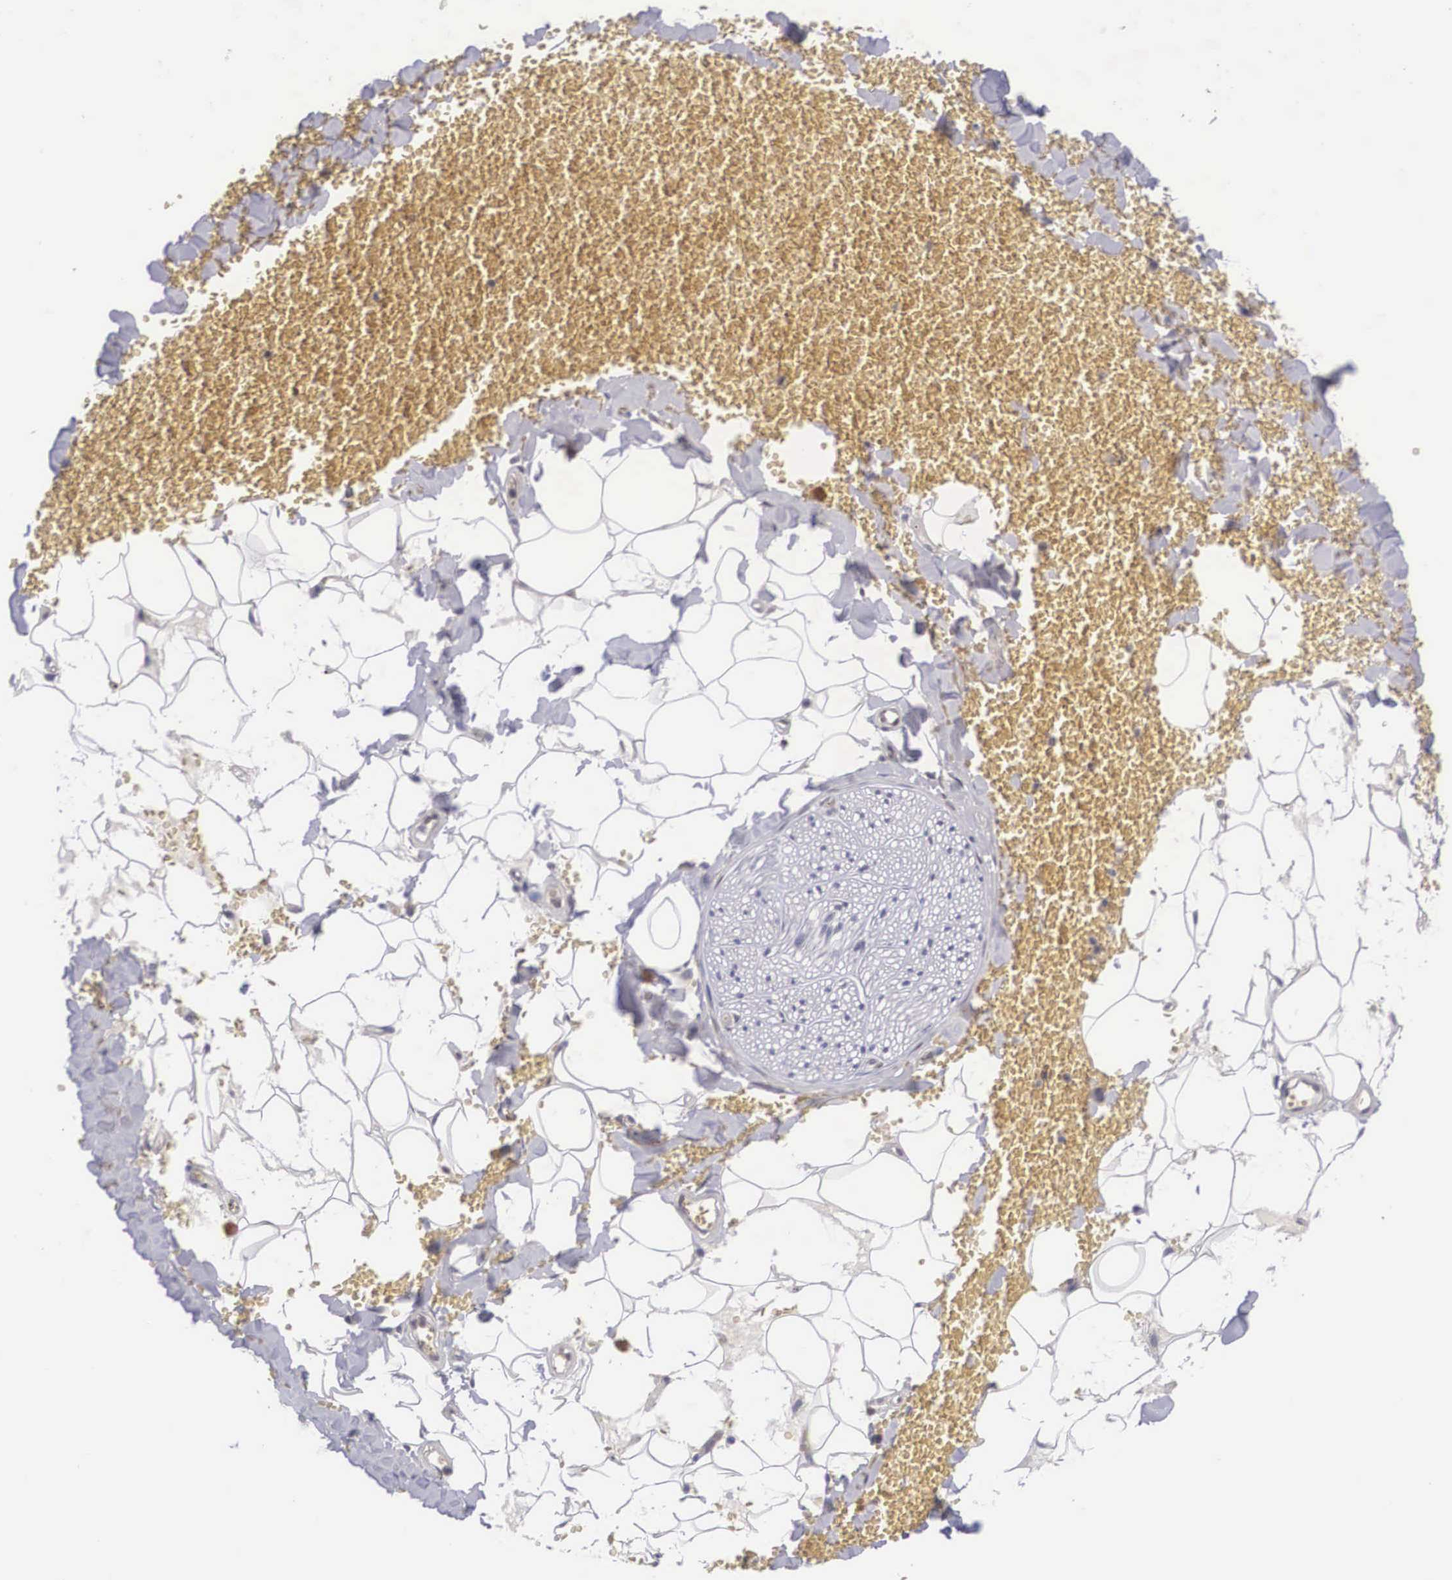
{"staining": {"intensity": "negative", "quantity": "none", "location": "none"}, "tissue": "adipose tissue", "cell_type": "Adipocytes", "image_type": "normal", "snomed": [{"axis": "morphology", "description": "Normal tissue, NOS"}, {"axis": "morphology", "description": "Inflammation, NOS"}, {"axis": "topography", "description": "Lymph node"}, {"axis": "topography", "description": "Peripheral nerve tissue"}], "caption": "Adipose tissue stained for a protein using IHC shows no staining adipocytes.", "gene": "NINL", "patient": {"sex": "male", "age": 52}}